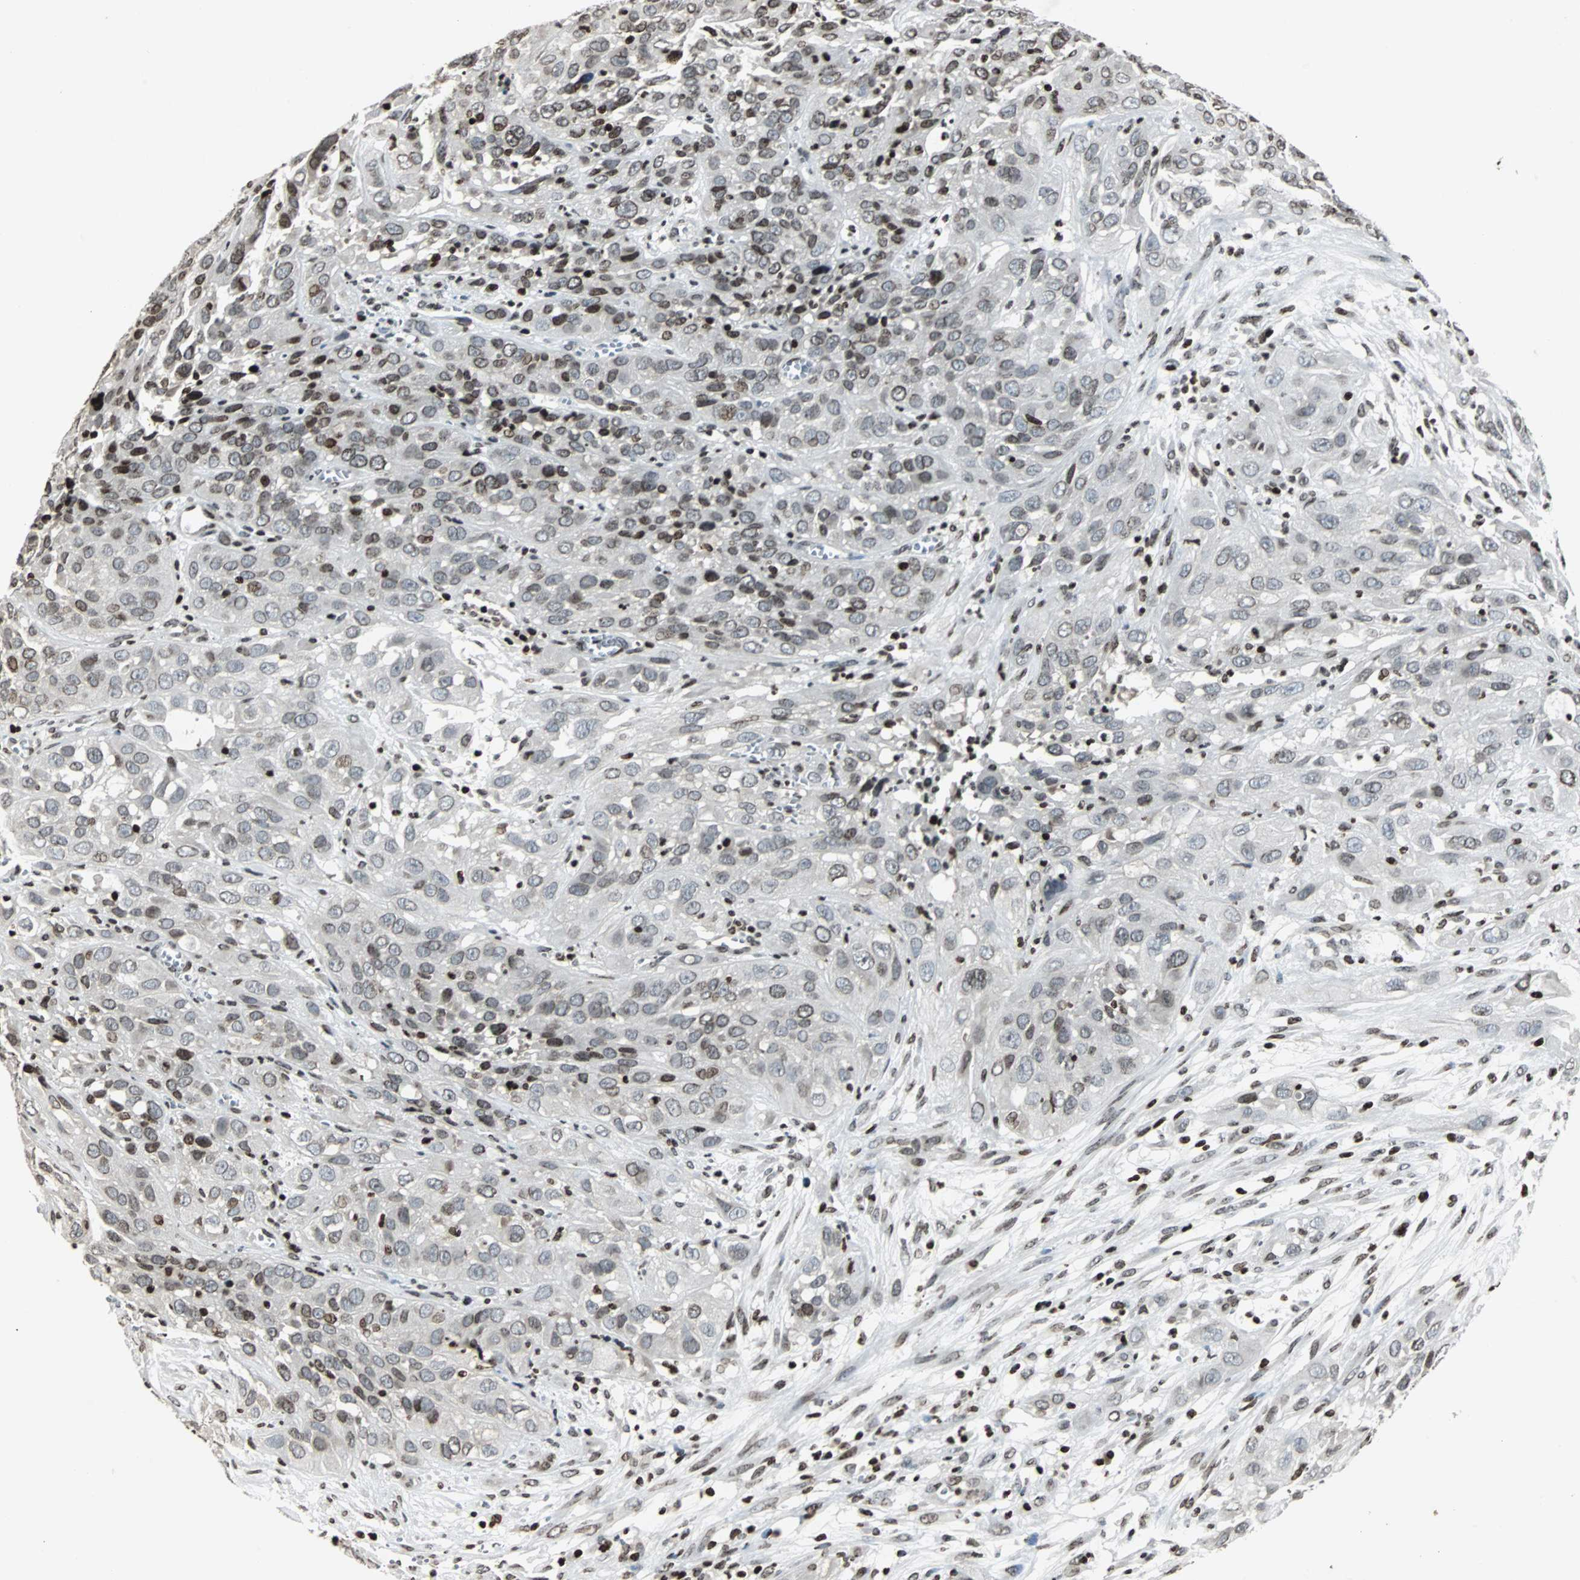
{"staining": {"intensity": "moderate", "quantity": "<25%", "location": "nuclear"}, "tissue": "cervical cancer", "cell_type": "Tumor cells", "image_type": "cancer", "snomed": [{"axis": "morphology", "description": "Squamous cell carcinoma, NOS"}, {"axis": "topography", "description": "Cervix"}], "caption": "Immunohistochemical staining of squamous cell carcinoma (cervical) demonstrates moderate nuclear protein staining in about <25% of tumor cells.", "gene": "PAXIP1", "patient": {"sex": "female", "age": 32}}